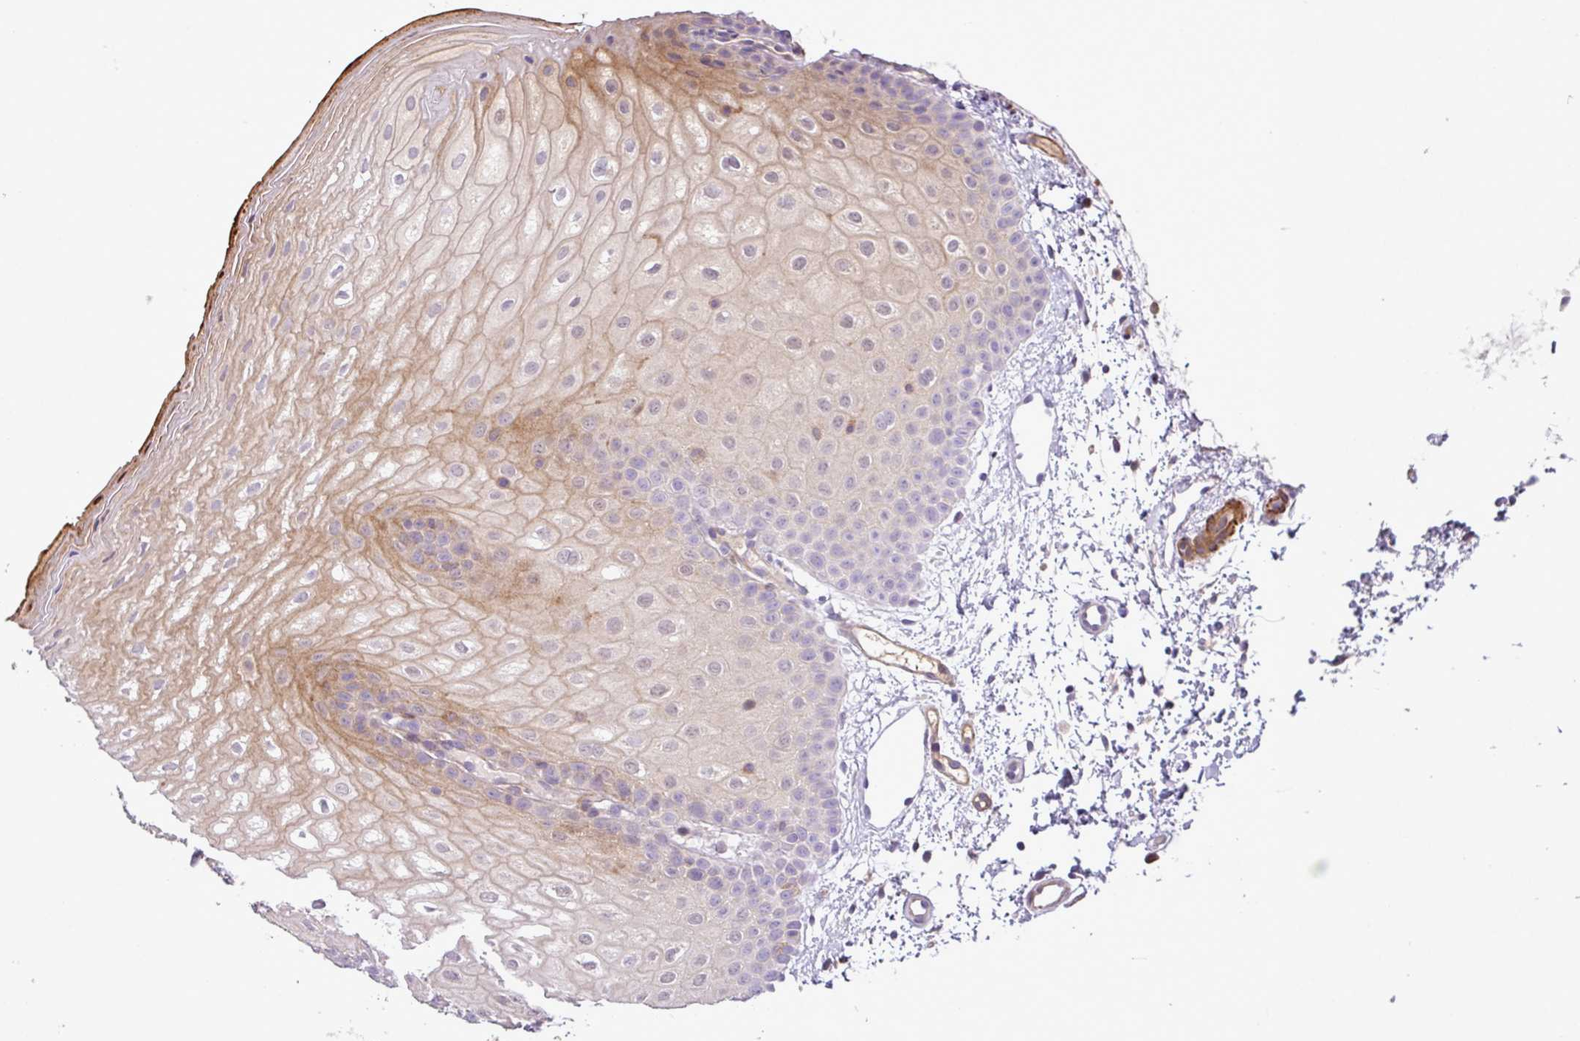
{"staining": {"intensity": "weak", "quantity": "25%-75%", "location": "cytoplasmic/membranous"}, "tissue": "oral mucosa", "cell_type": "Squamous epithelial cells", "image_type": "normal", "snomed": [{"axis": "morphology", "description": "Normal tissue, NOS"}, {"axis": "topography", "description": "Oral tissue"}], "caption": "Approximately 25%-75% of squamous epithelial cells in normal oral mucosa display weak cytoplasmic/membranous protein staining as visualized by brown immunohistochemical staining.", "gene": "NBEAL2", "patient": {"sex": "female", "age": 67}}